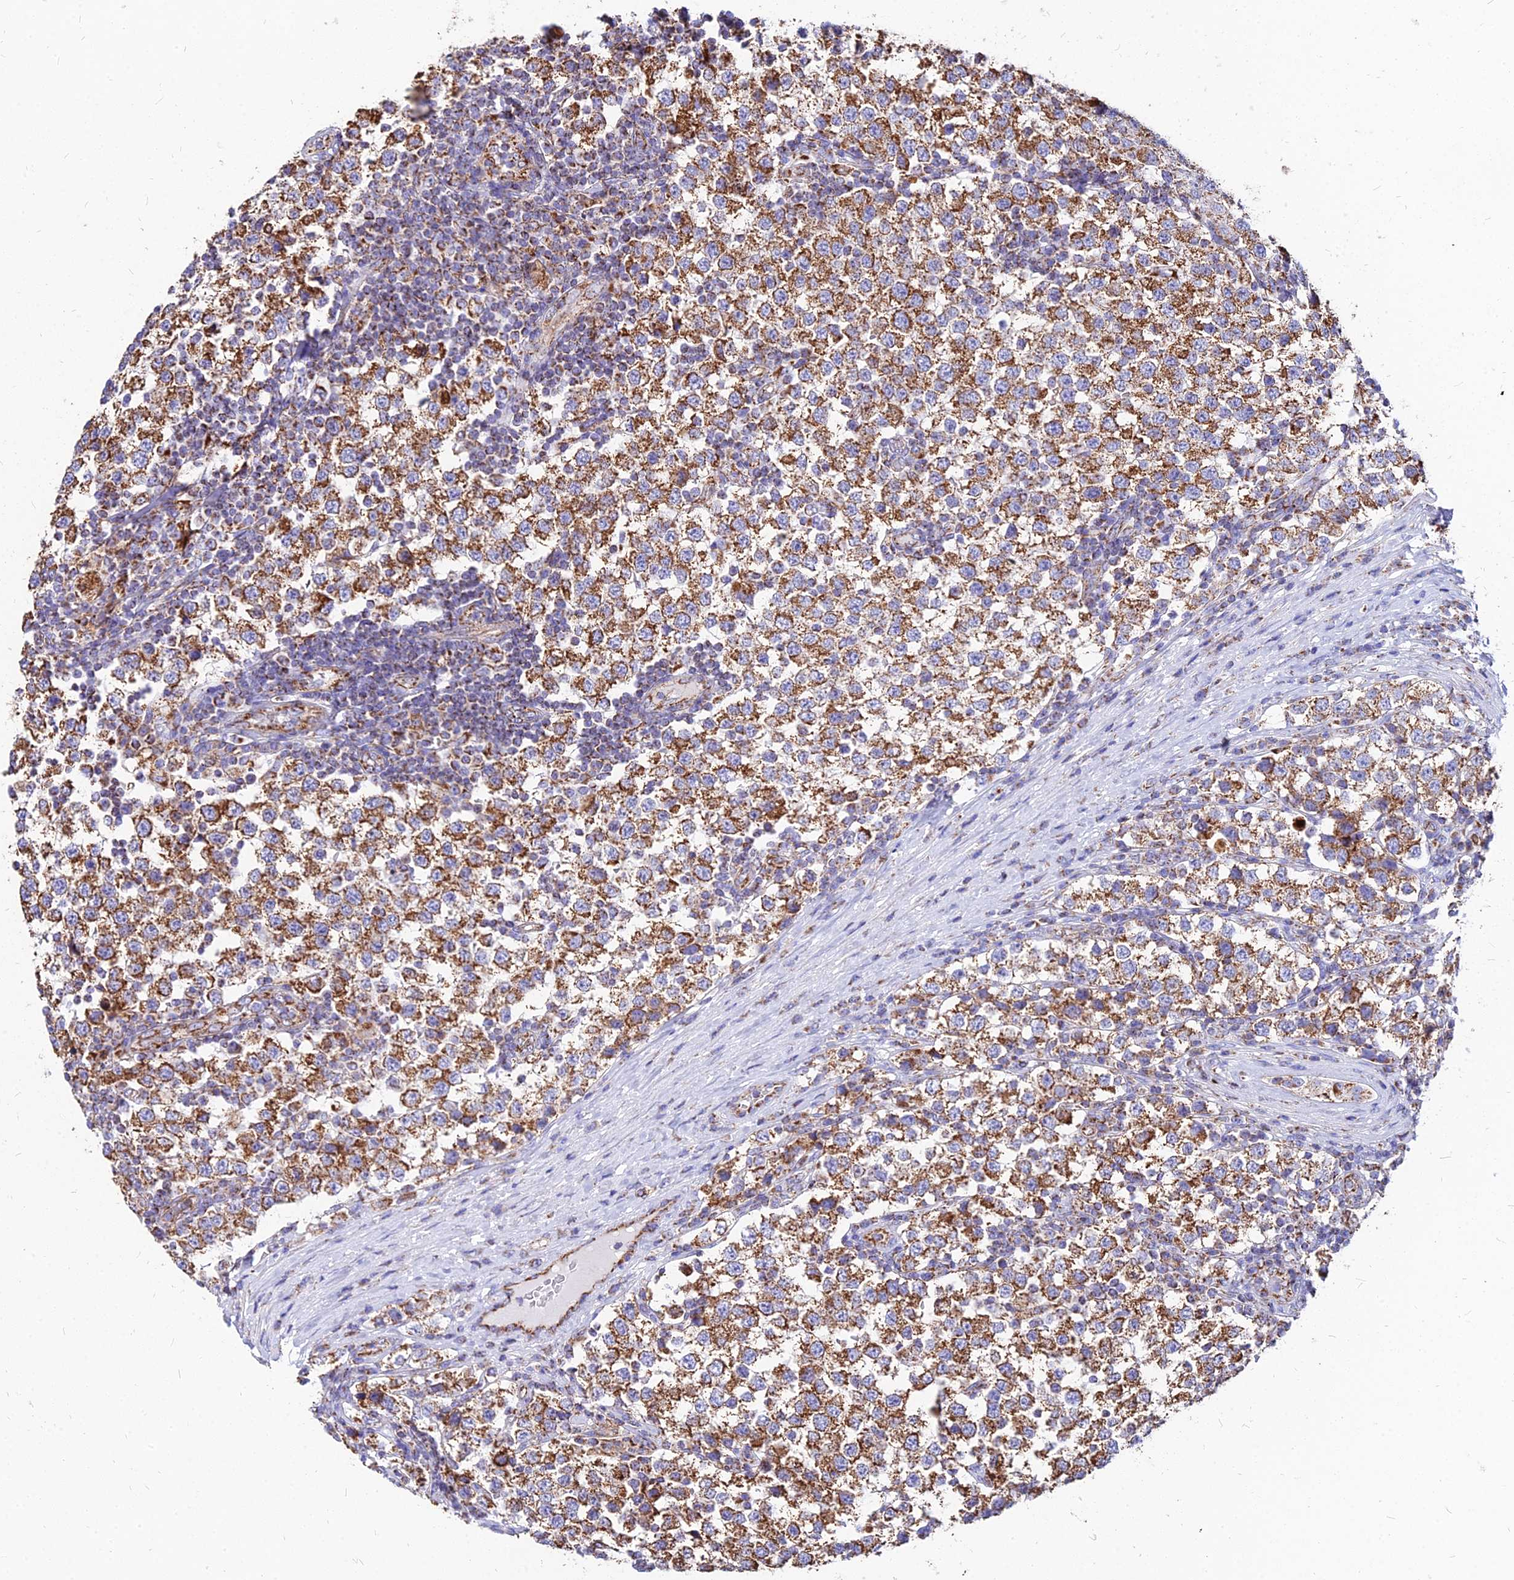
{"staining": {"intensity": "moderate", "quantity": ">75%", "location": "cytoplasmic/membranous"}, "tissue": "testis cancer", "cell_type": "Tumor cells", "image_type": "cancer", "snomed": [{"axis": "morphology", "description": "Seminoma, NOS"}, {"axis": "topography", "description": "Testis"}], "caption": "Immunohistochemical staining of seminoma (testis) exhibits moderate cytoplasmic/membranous protein expression in approximately >75% of tumor cells.", "gene": "DLD", "patient": {"sex": "male", "age": 34}}